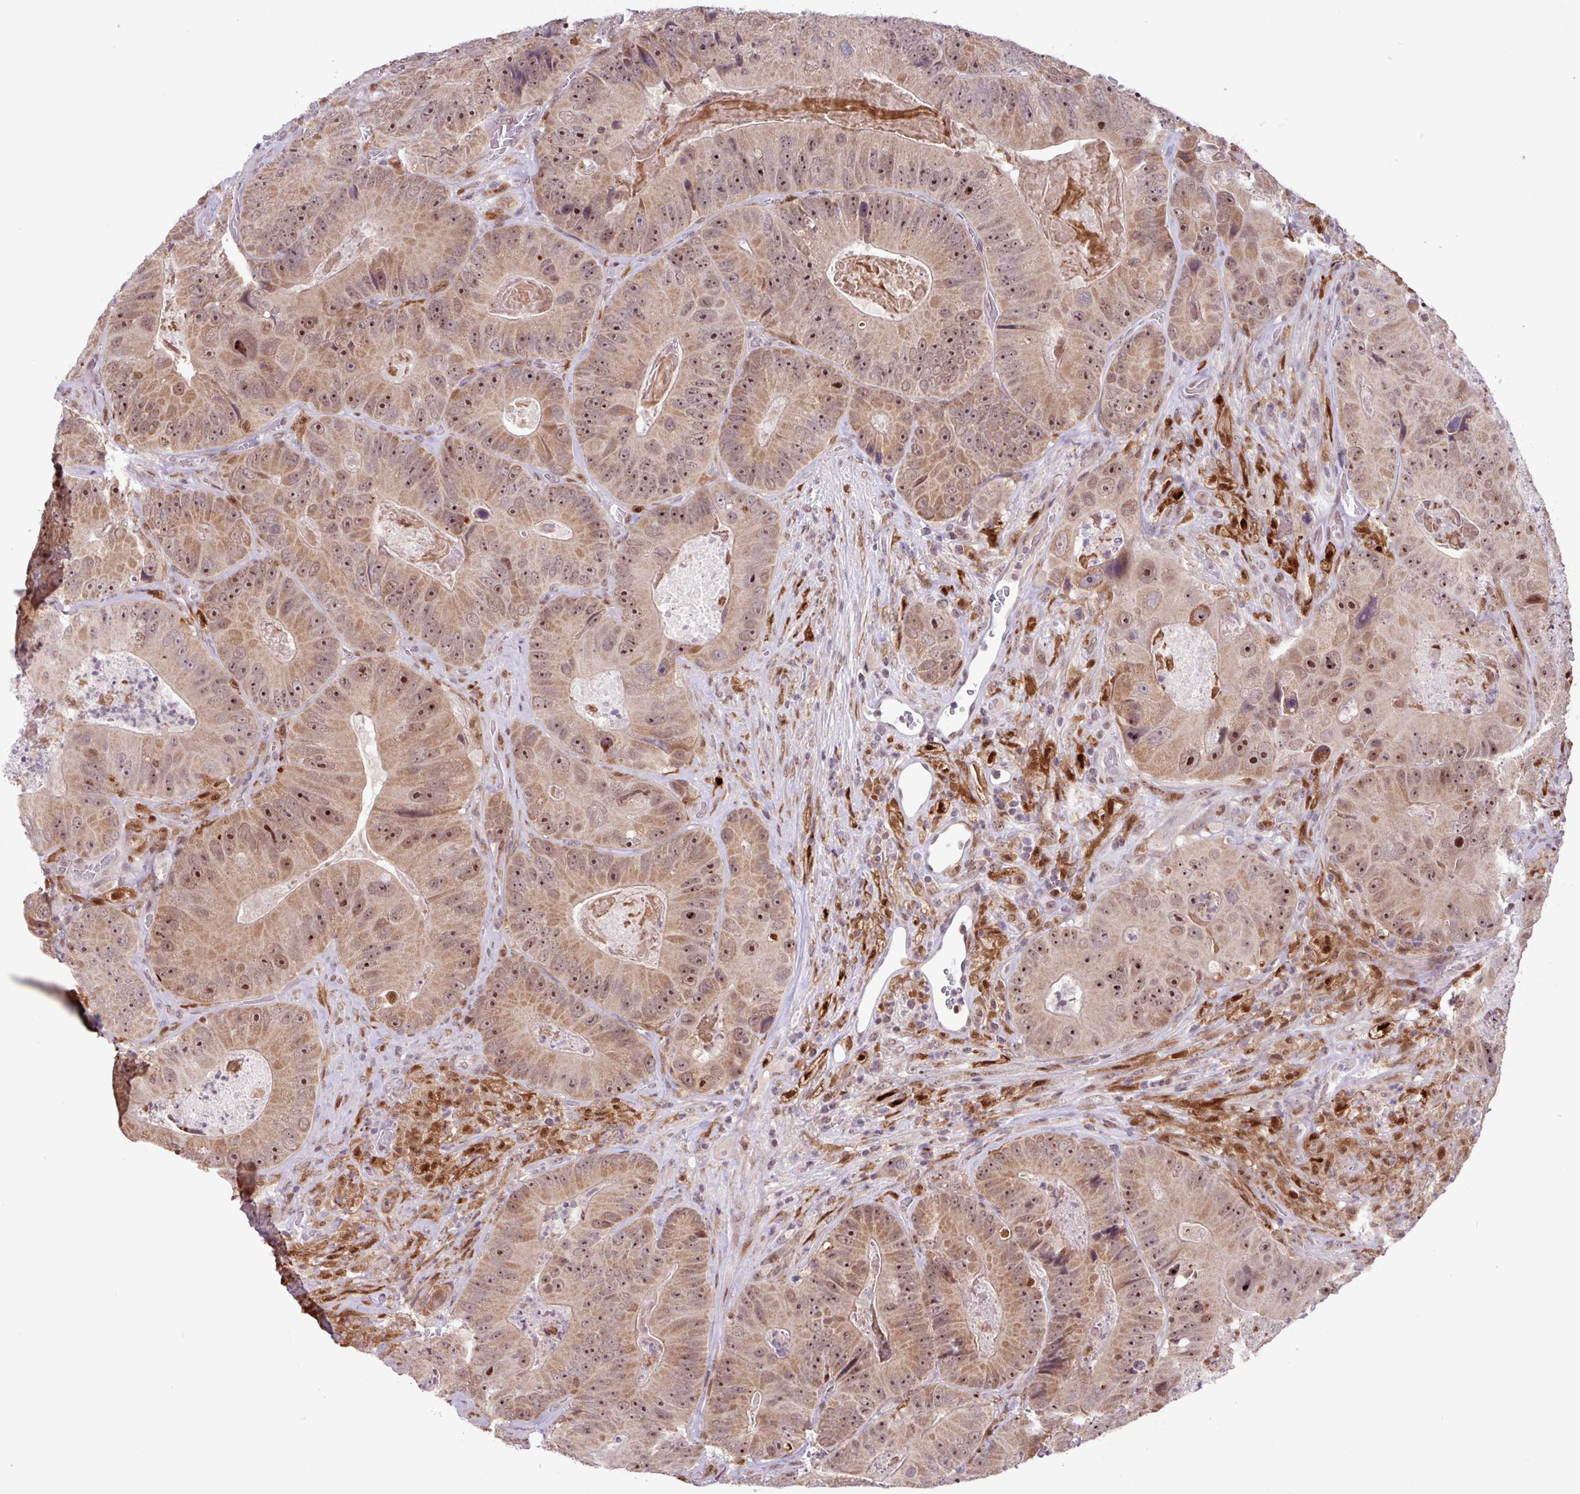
{"staining": {"intensity": "moderate", "quantity": ">75%", "location": "cytoplasmic/membranous,nuclear"}, "tissue": "colorectal cancer", "cell_type": "Tumor cells", "image_type": "cancer", "snomed": [{"axis": "morphology", "description": "Adenocarcinoma, NOS"}, {"axis": "topography", "description": "Colon"}], "caption": "Colorectal cancer stained for a protein (brown) displays moderate cytoplasmic/membranous and nuclear positive staining in approximately >75% of tumor cells.", "gene": "BRD3", "patient": {"sex": "female", "age": 86}}